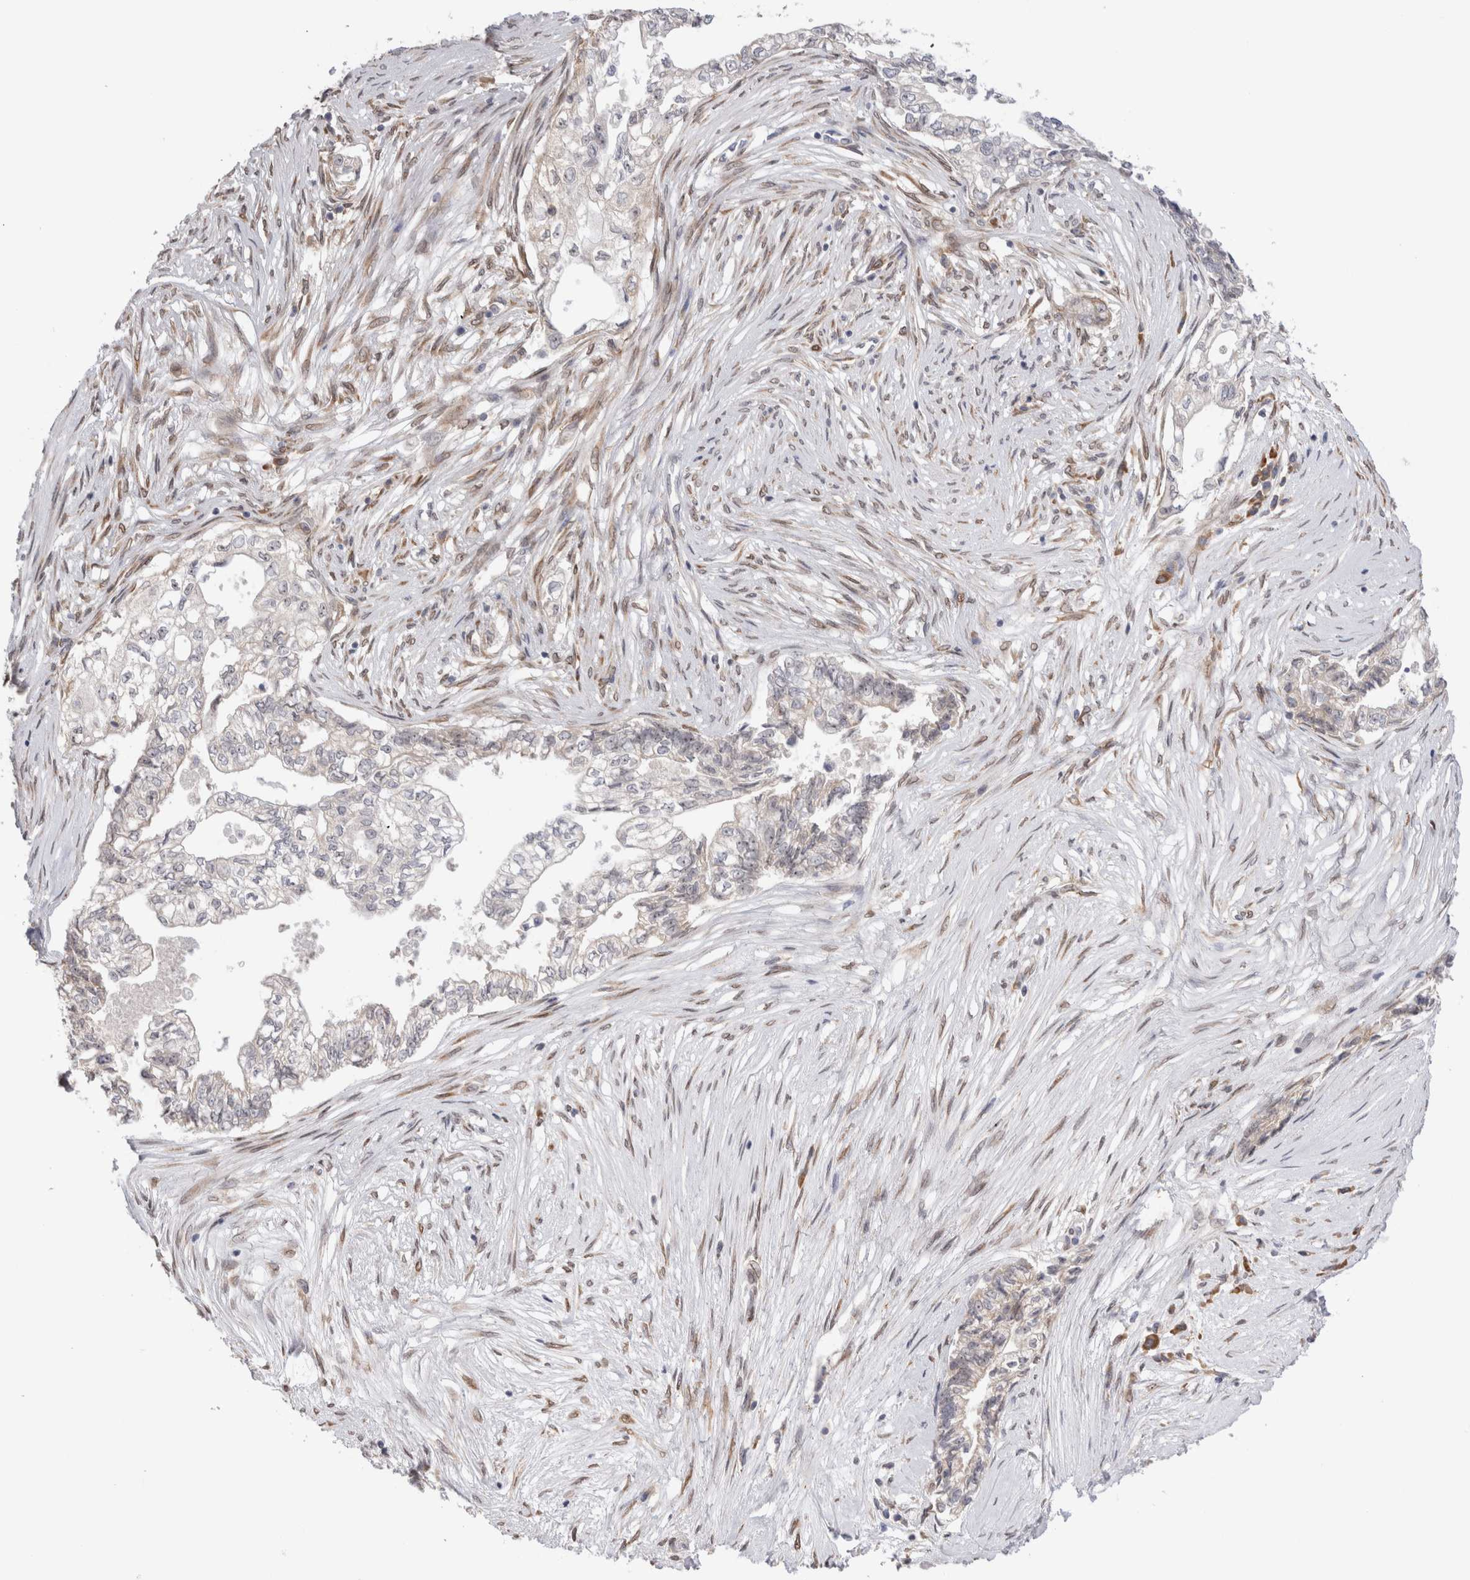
{"staining": {"intensity": "negative", "quantity": "none", "location": "none"}, "tissue": "pancreatic cancer", "cell_type": "Tumor cells", "image_type": "cancer", "snomed": [{"axis": "morphology", "description": "Adenocarcinoma, NOS"}, {"axis": "topography", "description": "Pancreas"}], "caption": "This image is of pancreatic cancer (adenocarcinoma) stained with immunohistochemistry to label a protein in brown with the nuclei are counter-stained blue. There is no staining in tumor cells.", "gene": "VCPIP1", "patient": {"sex": "male", "age": 72}}